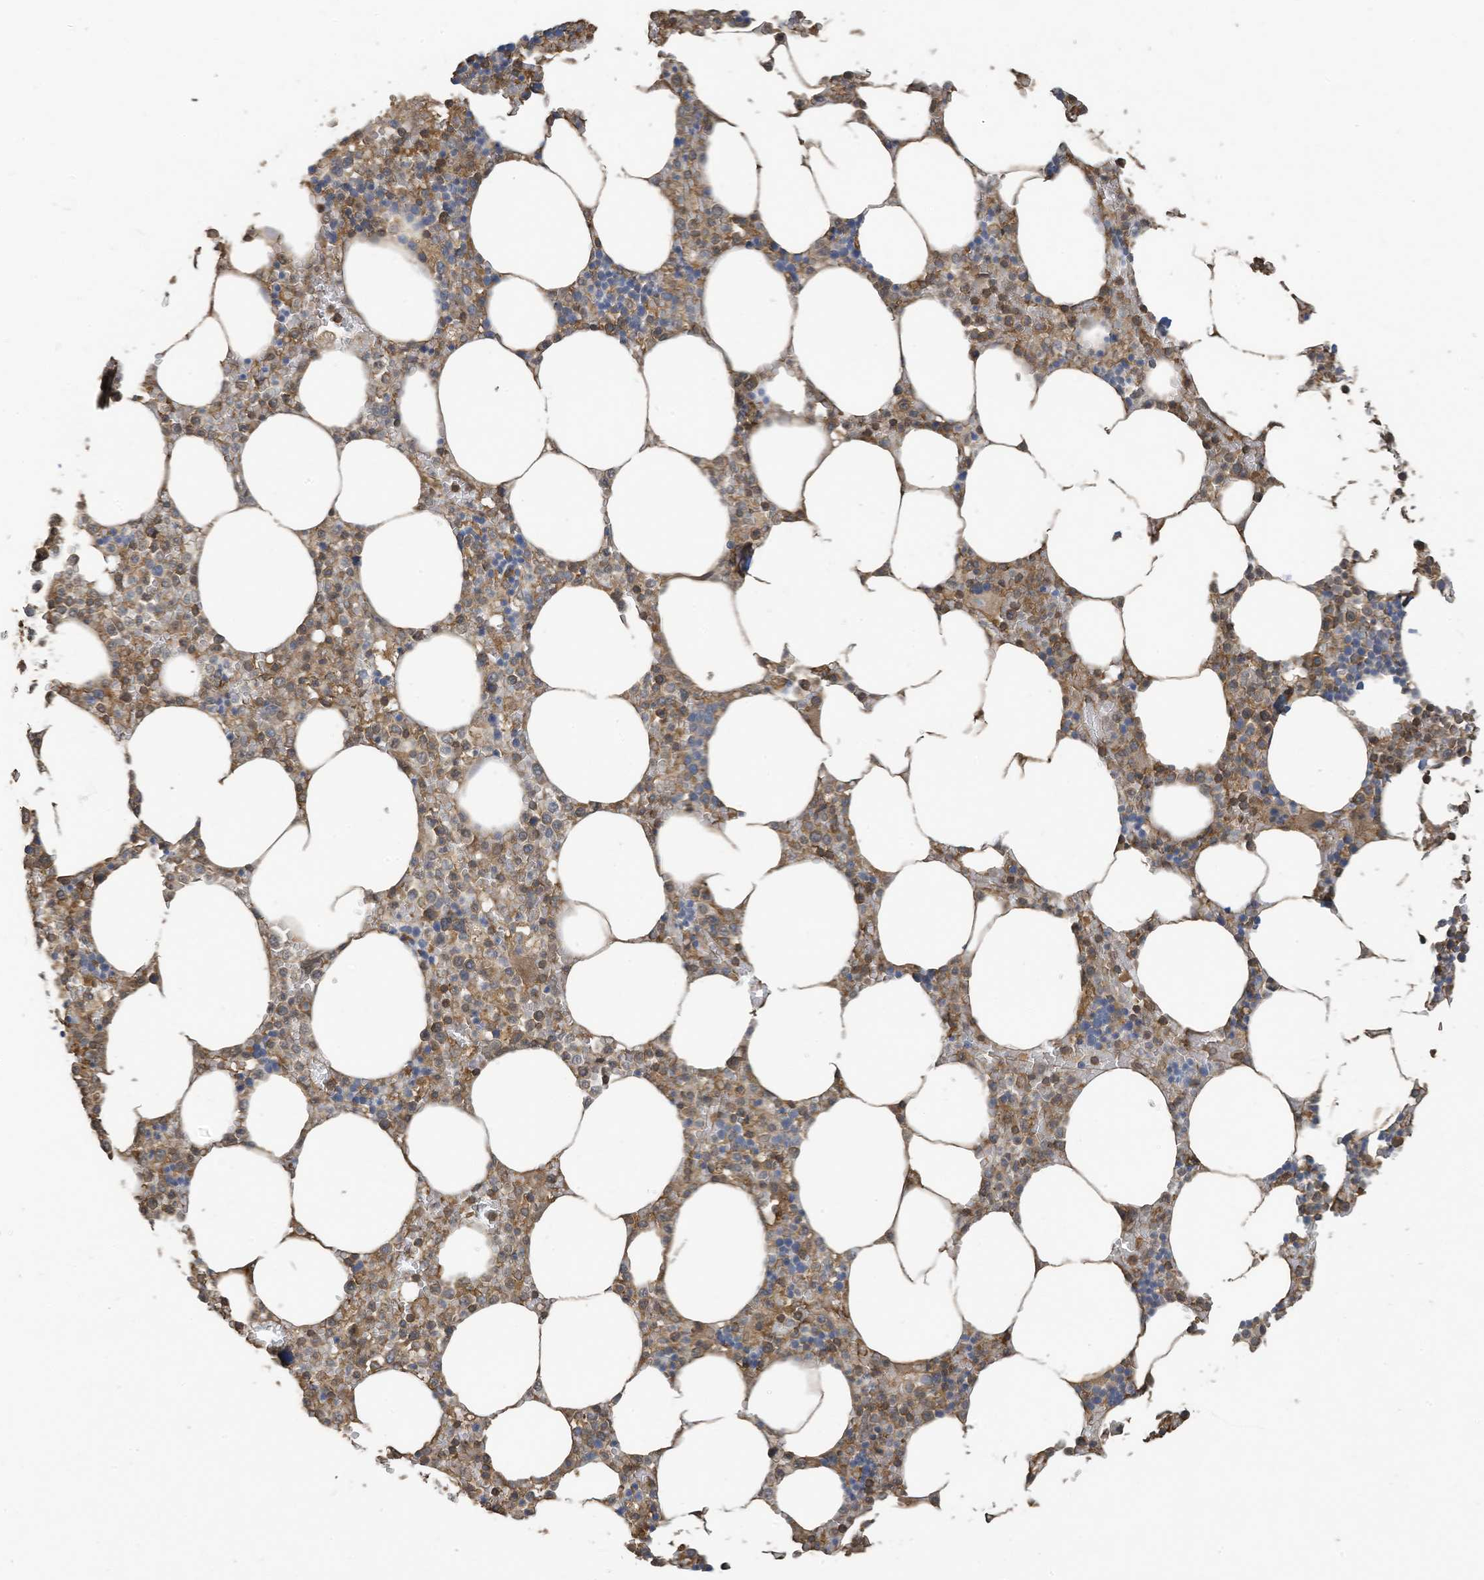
{"staining": {"intensity": "moderate", "quantity": "25%-75%", "location": "cytoplasmic/membranous"}, "tissue": "bone marrow", "cell_type": "Hematopoietic cells", "image_type": "normal", "snomed": [{"axis": "morphology", "description": "Normal tissue, NOS"}, {"axis": "topography", "description": "Bone marrow"}], "caption": "Immunohistochemistry micrograph of unremarkable bone marrow stained for a protein (brown), which exhibits medium levels of moderate cytoplasmic/membranous staining in approximately 25%-75% of hematopoietic cells.", "gene": "COX10", "patient": {"sex": "male", "age": 70}}